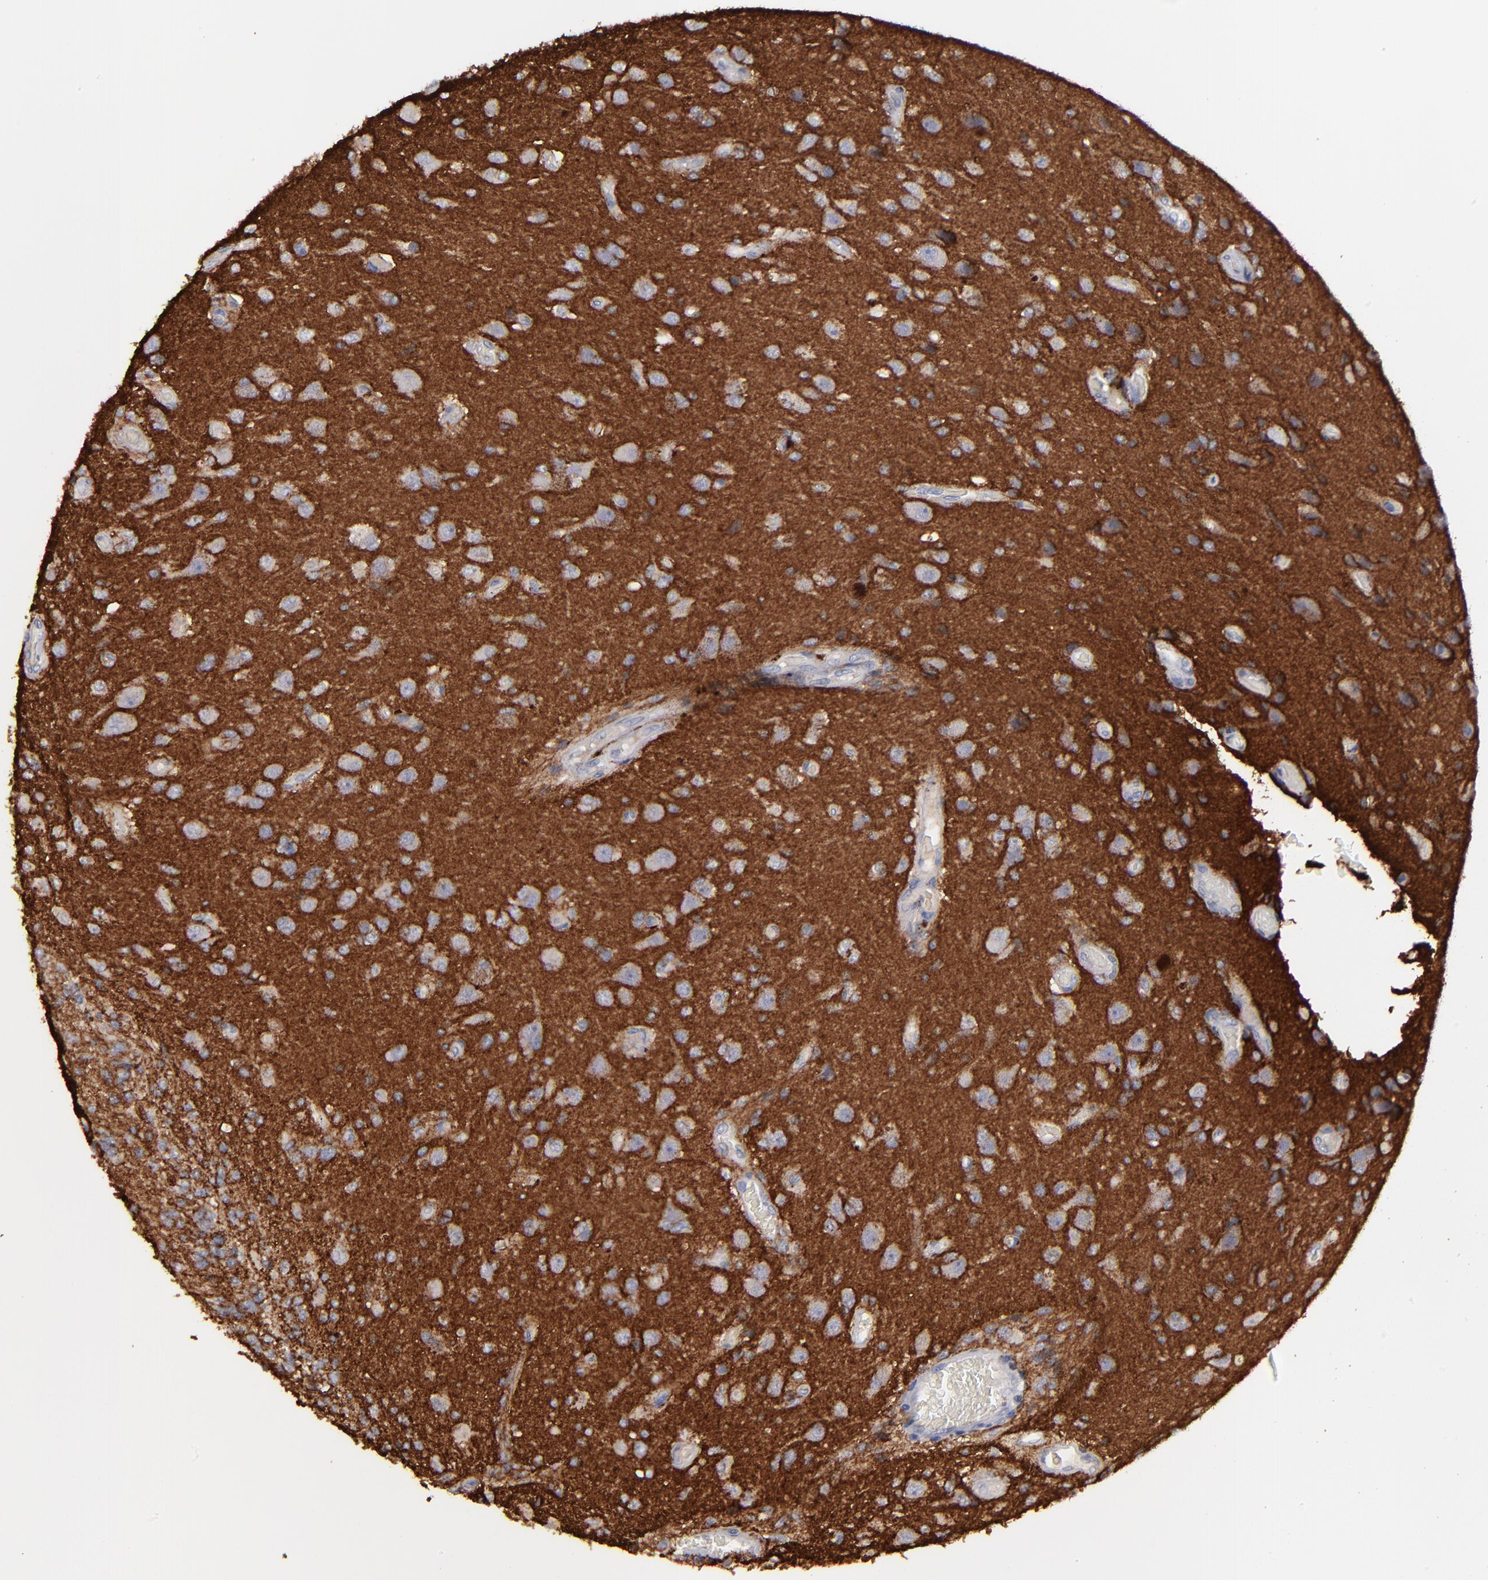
{"staining": {"intensity": "weak", "quantity": "<25%", "location": "cytoplasmic/membranous"}, "tissue": "glioma", "cell_type": "Tumor cells", "image_type": "cancer", "snomed": [{"axis": "morphology", "description": "Normal tissue, NOS"}, {"axis": "morphology", "description": "Glioma, malignant, High grade"}, {"axis": "topography", "description": "Cerebral cortex"}], "caption": "The immunohistochemistry micrograph has no significant expression in tumor cells of malignant high-grade glioma tissue.", "gene": "GPM6B", "patient": {"sex": "male", "age": 77}}